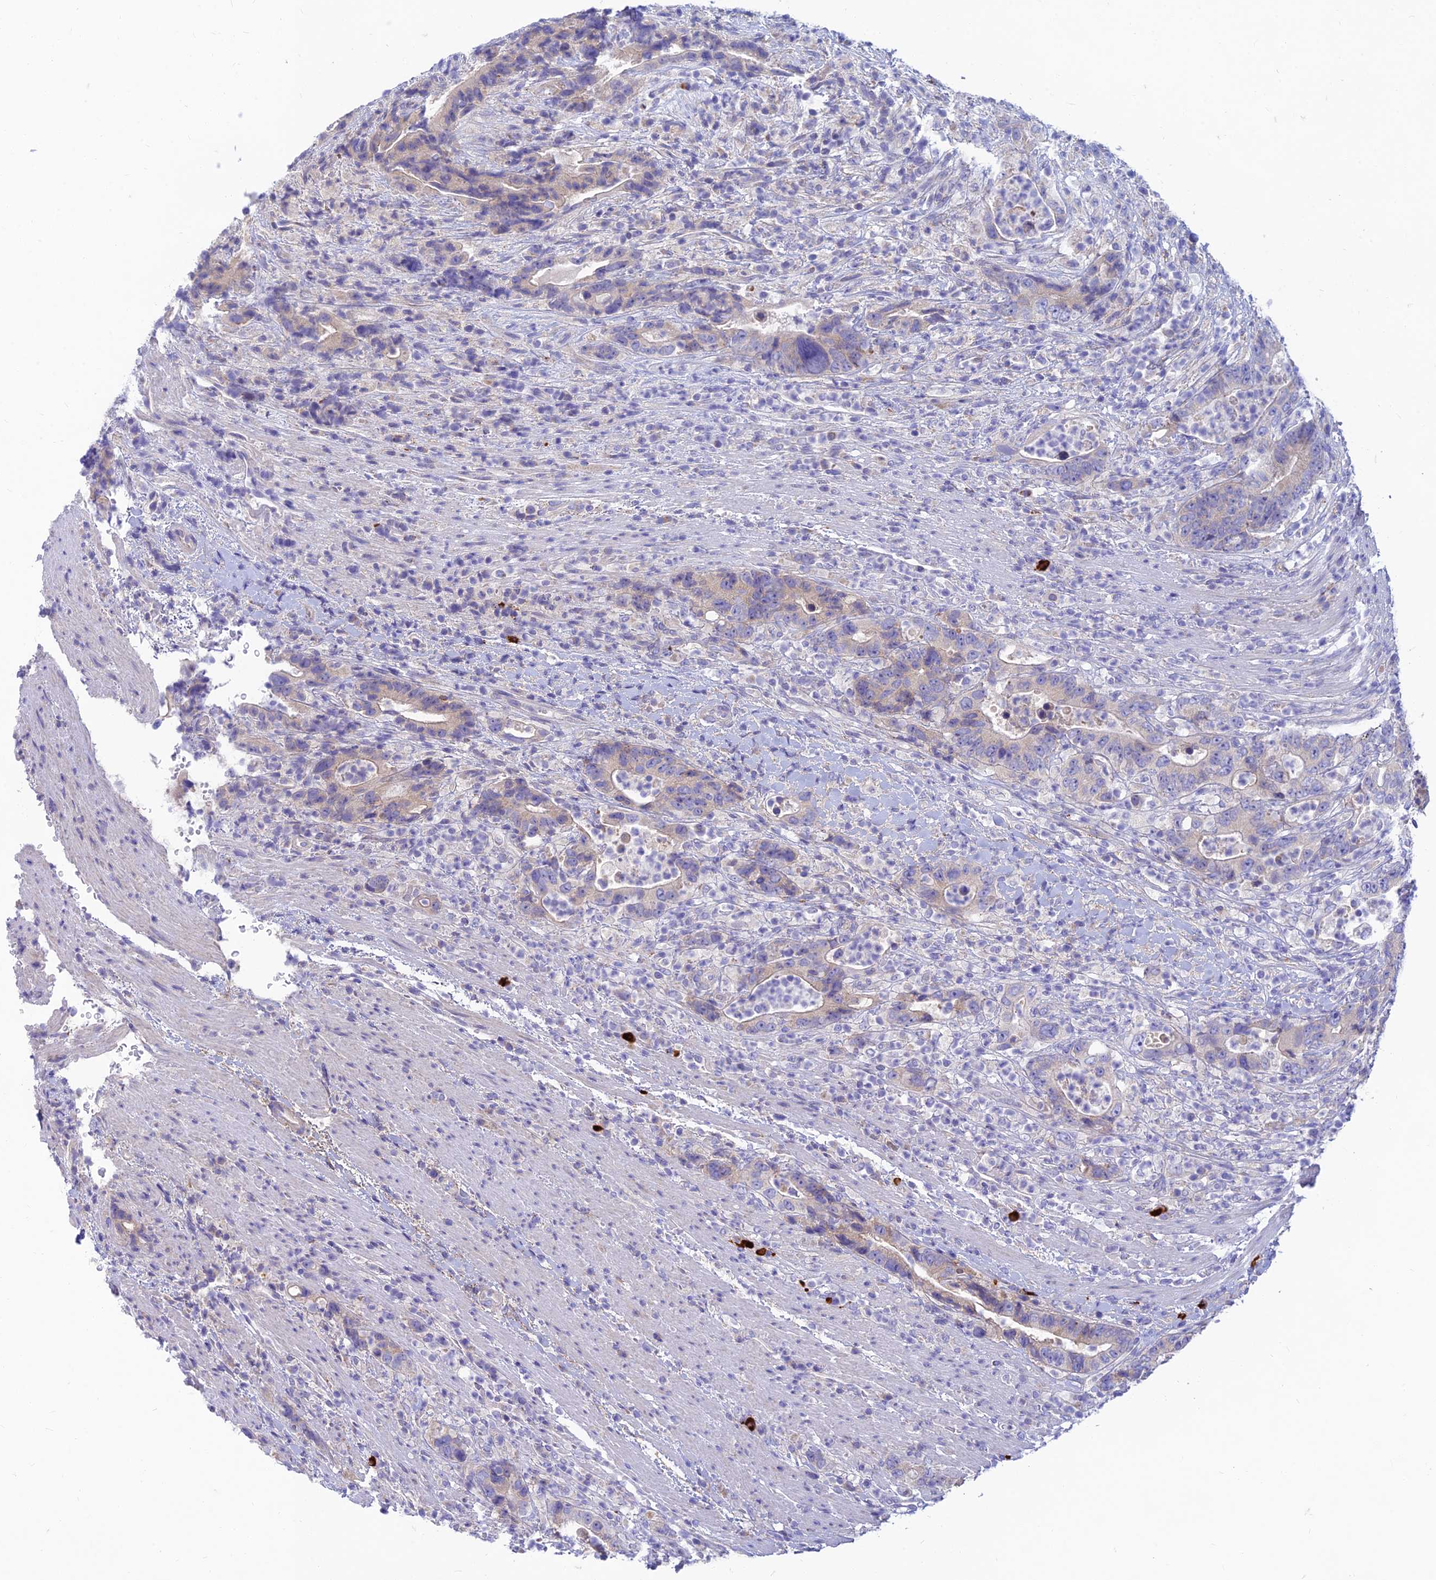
{"staining": {"intensity": "negative", "quantity": "none", "location": "none"}, "tissue": "colorectal cancer", "cell_type": "Tumor cells", "image_type": "cancer", "snomed": [{"axis": "morphology", "description": "Adenocarcinoma, NOS"}, {"axis": "topography", "description": "Colon"}], "caption": "Tumor cells are negative for brown protein staining in colorectal cancer.", "gene": "TMEM30B", "patient": {"sex": "female", "age": 75}}